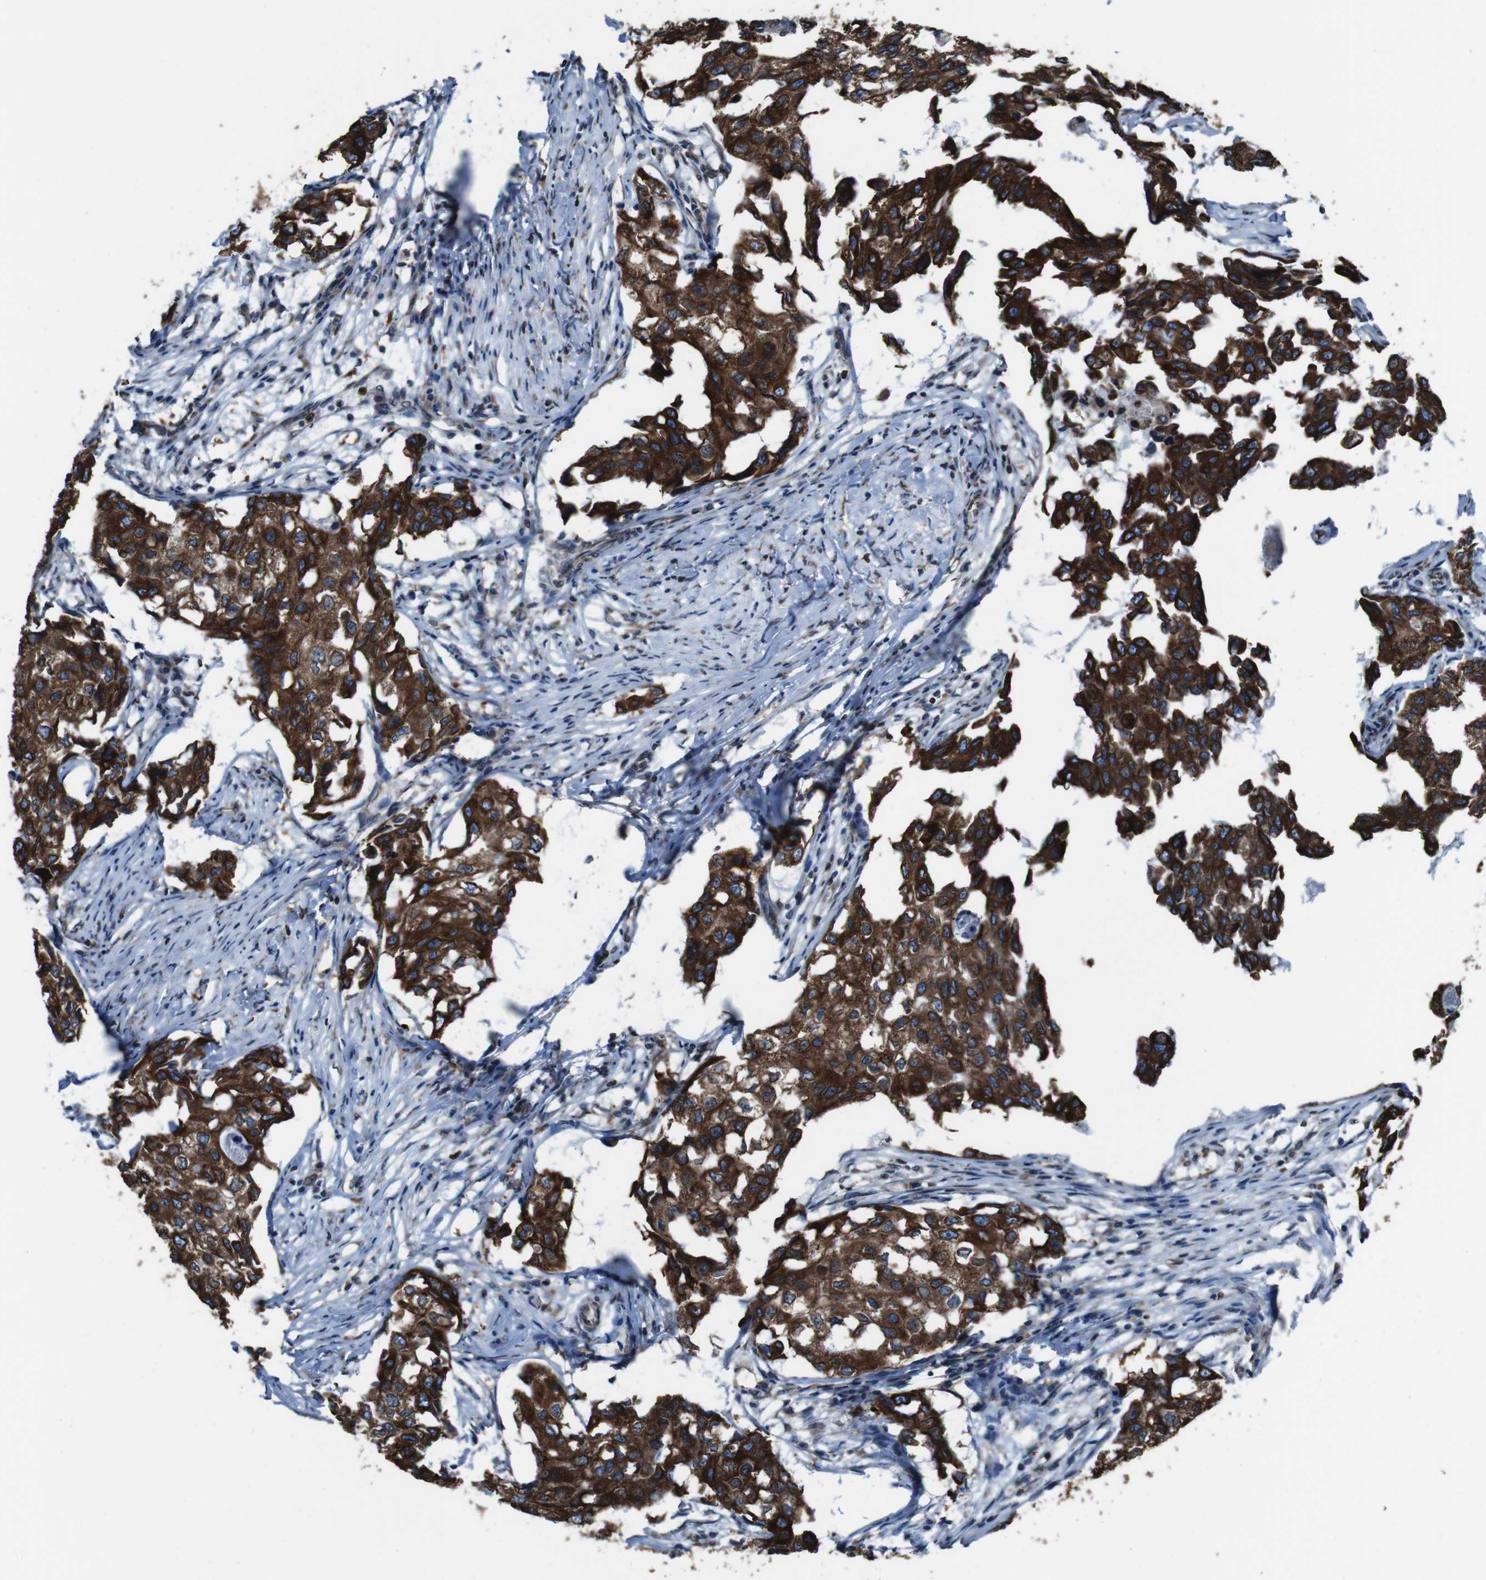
{"staining": {"intensity": "strong", "quantity": ">75%", "location": "cytoplasmic/membranous"}, "tissue": "breast cancer", "cell_type": "Tumor cells", "image_type": "cancer", "snomed": [{"axis": "morphology", "description": "Duct carcinoma"}, {"axis": "topography", "description": "Breast"}], "caption": "This photomicrograph exhibits breast intraductal carcinoma stained with IHC to label a protein in brown. The cytoplasmic/membranous of tumor cells show strong positivity for the protein. Nuclei are counter-stained blue.", "gene": "APMAP", "patient": {"sex": "female", "age": 27}}